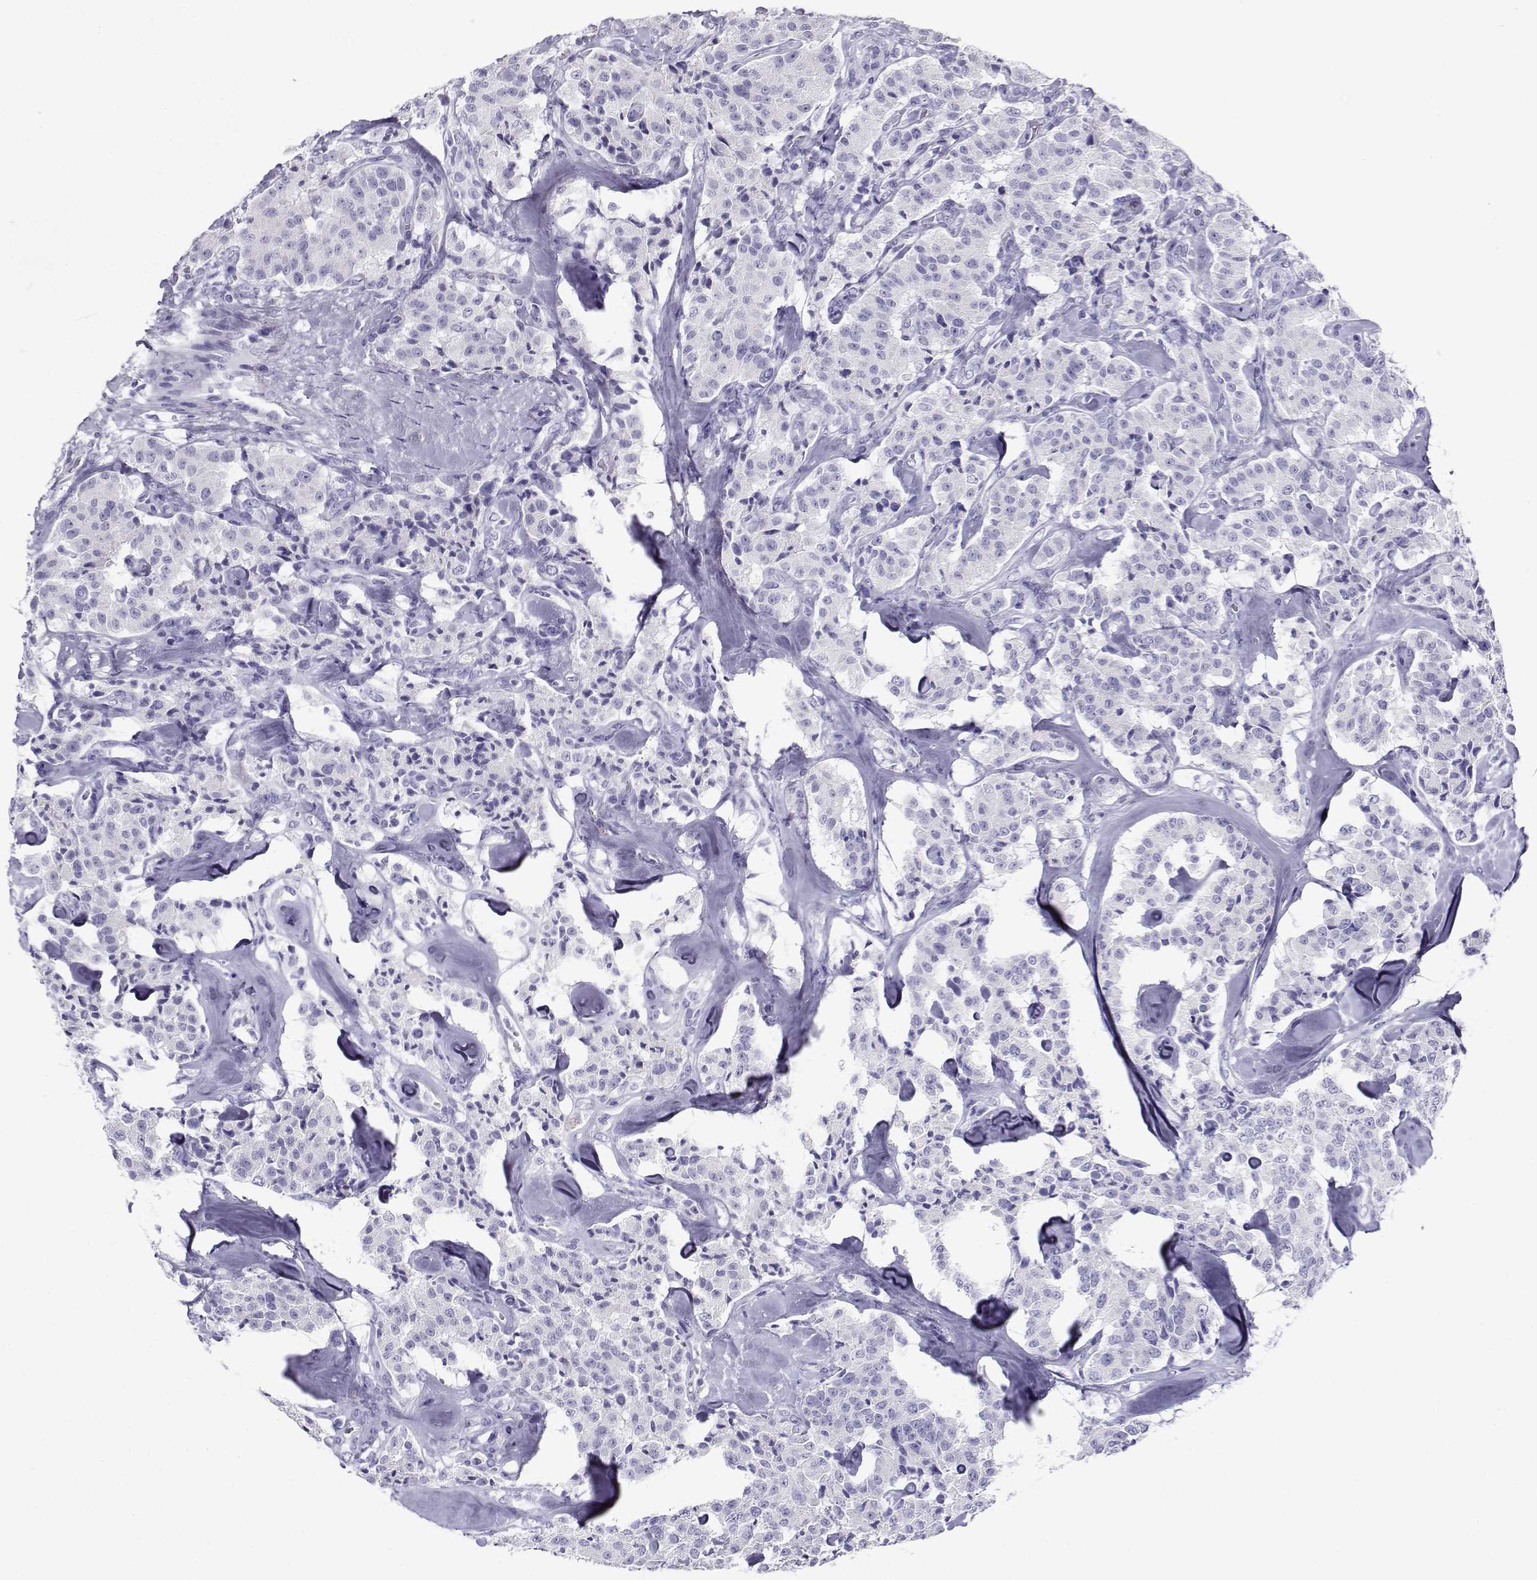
{"staining": {"intensity": "negative", "quantity": "none", "location": "none"}, "tissue": "carcinoid", "cell_type": "Tumor cells", "image_type": "cancer", "snomed": [{"axis": "morphology", "description": "Carcinoid, malignant, NOS"}, {"axis": "topography", "description": "Pancreas"}], "caption": "Tumor cells show no significant positivity in carcinoid.", "gene": "CABS1", "patient": {"sex": "male", "age": 41}}